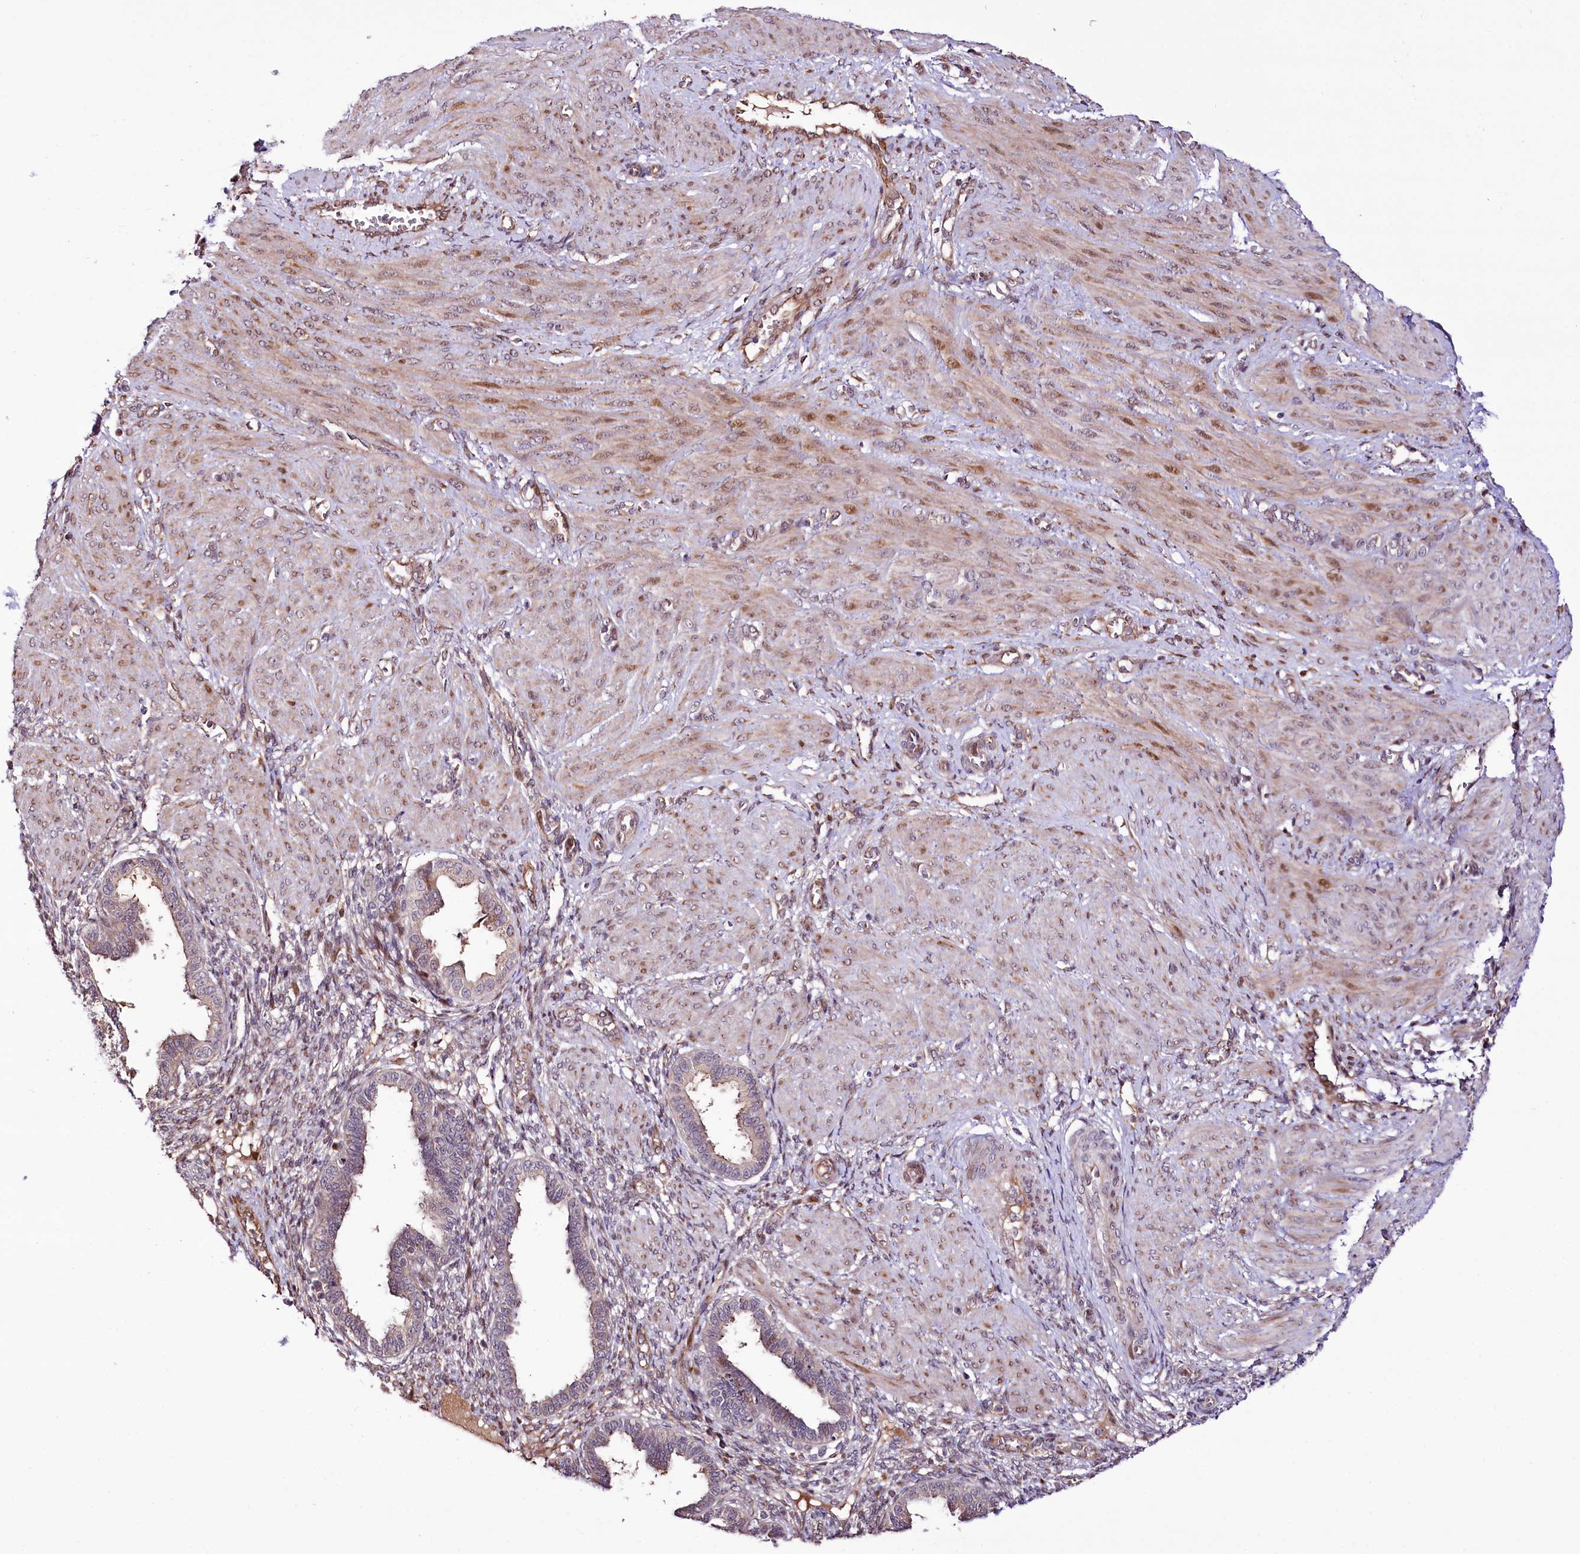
{"staining": {"intensity": "negative", "quantity": "none", "location": "none"}, "tissue": "endometrium", "cell_type": "Cells in endometrial stroma", "image_type": "normal", "snomed": [{"axis": "morphology", "description": "Normal tissue, NOS"}, {"axis": "topography", "description": "Endometrium"}], "caption": "Cells in endometrial stroma show no significant protein staining in benign endometrium.", "gene": "CUTC", "patient": {"sex": "female", "age": 33}}